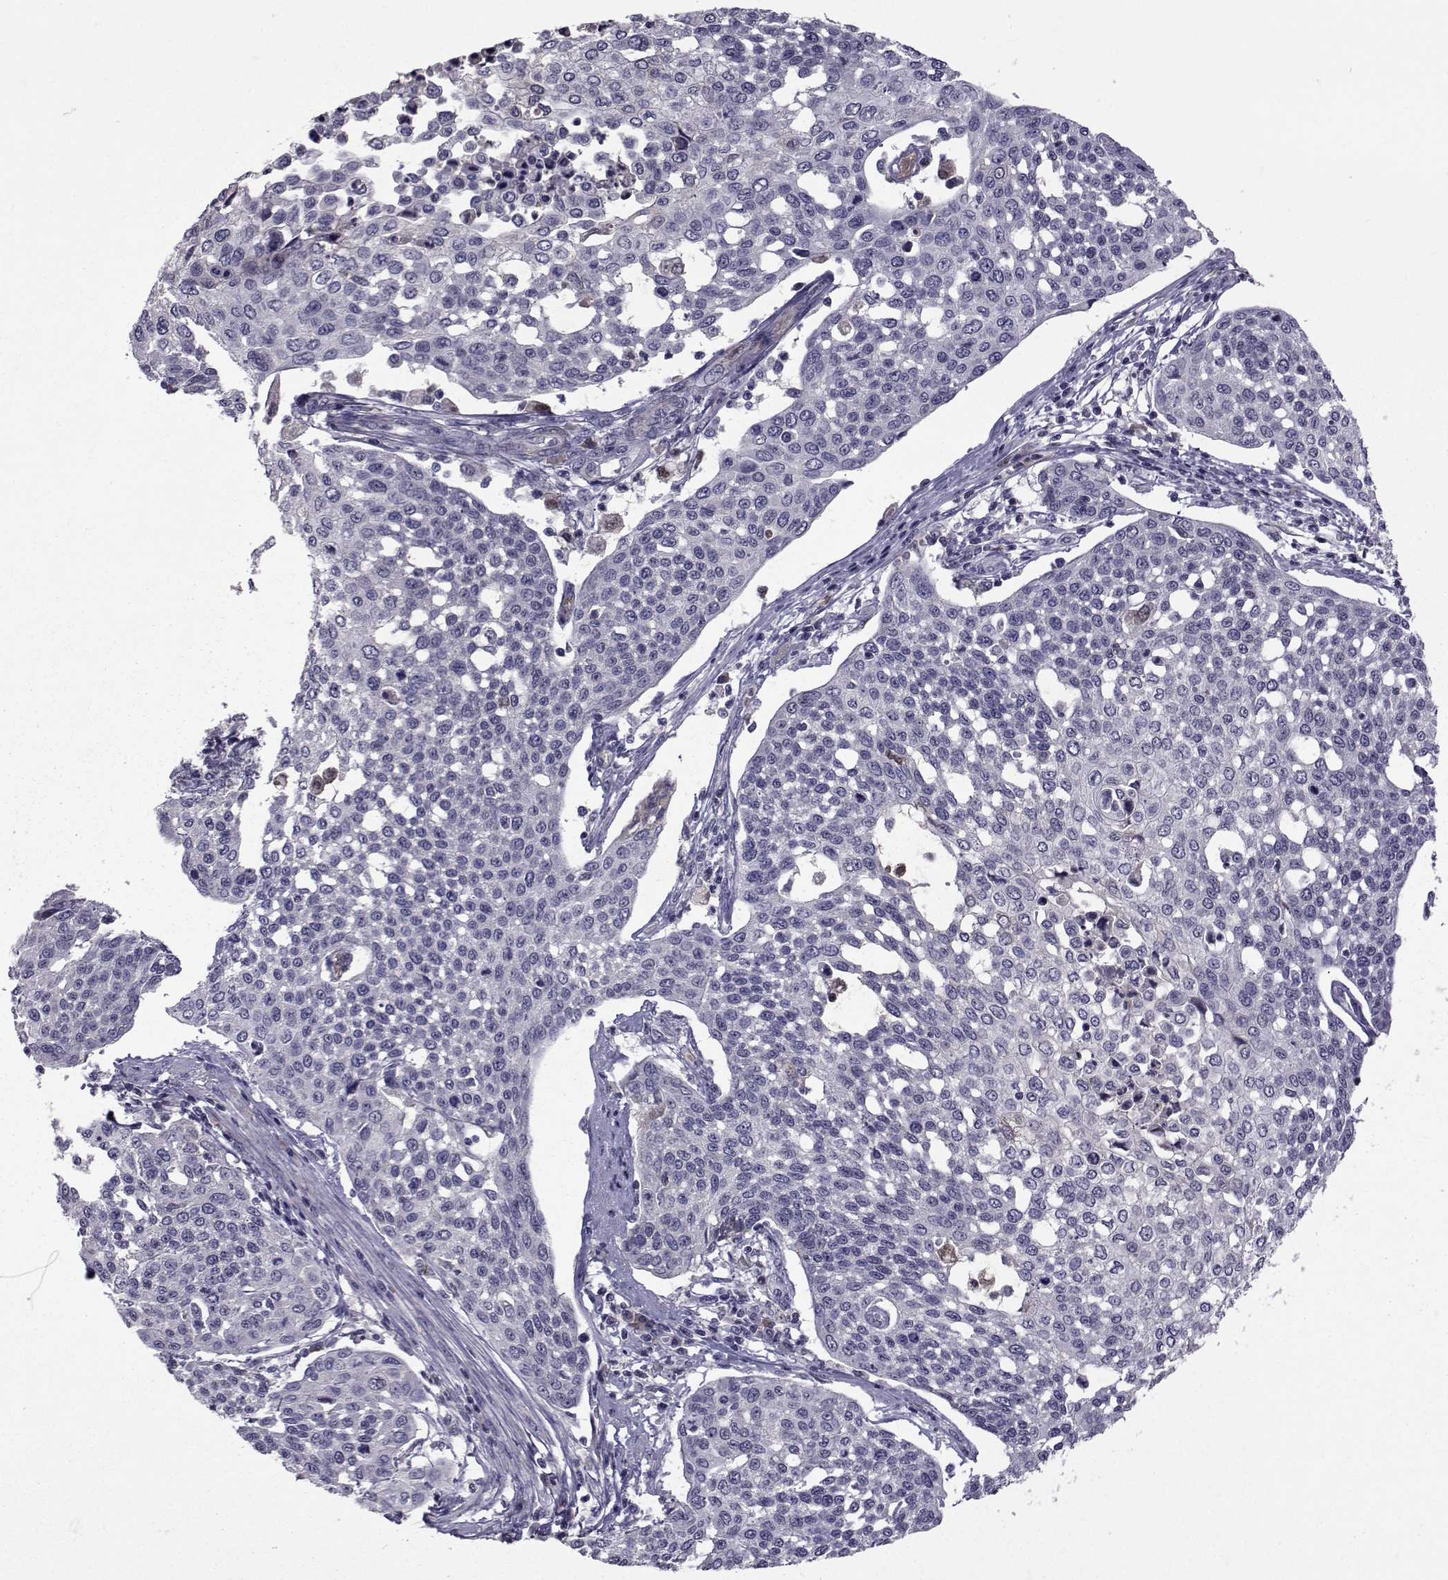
{"staining": {"intensity": "negative", "quantity": "none", "location": "none"}, "tissue": "cervical cancer", "cell_type": "Tumor cells", "image_type": "cancer", "snomed": [{"axis": "morphology", "description": "Squamous cell carcinoma, NOS"}, {"axis": "topography", "description": "Cervix"}], "caption": "IHC histopathology image of neoplastic tissue: human cervical cancer stained with DAB (3,3'-diaminobenzidine) reveals no significant protein staining in tumor cells.", "gene": "TNFRSF11B", "patient": {"sex": "female", "age": 34}}